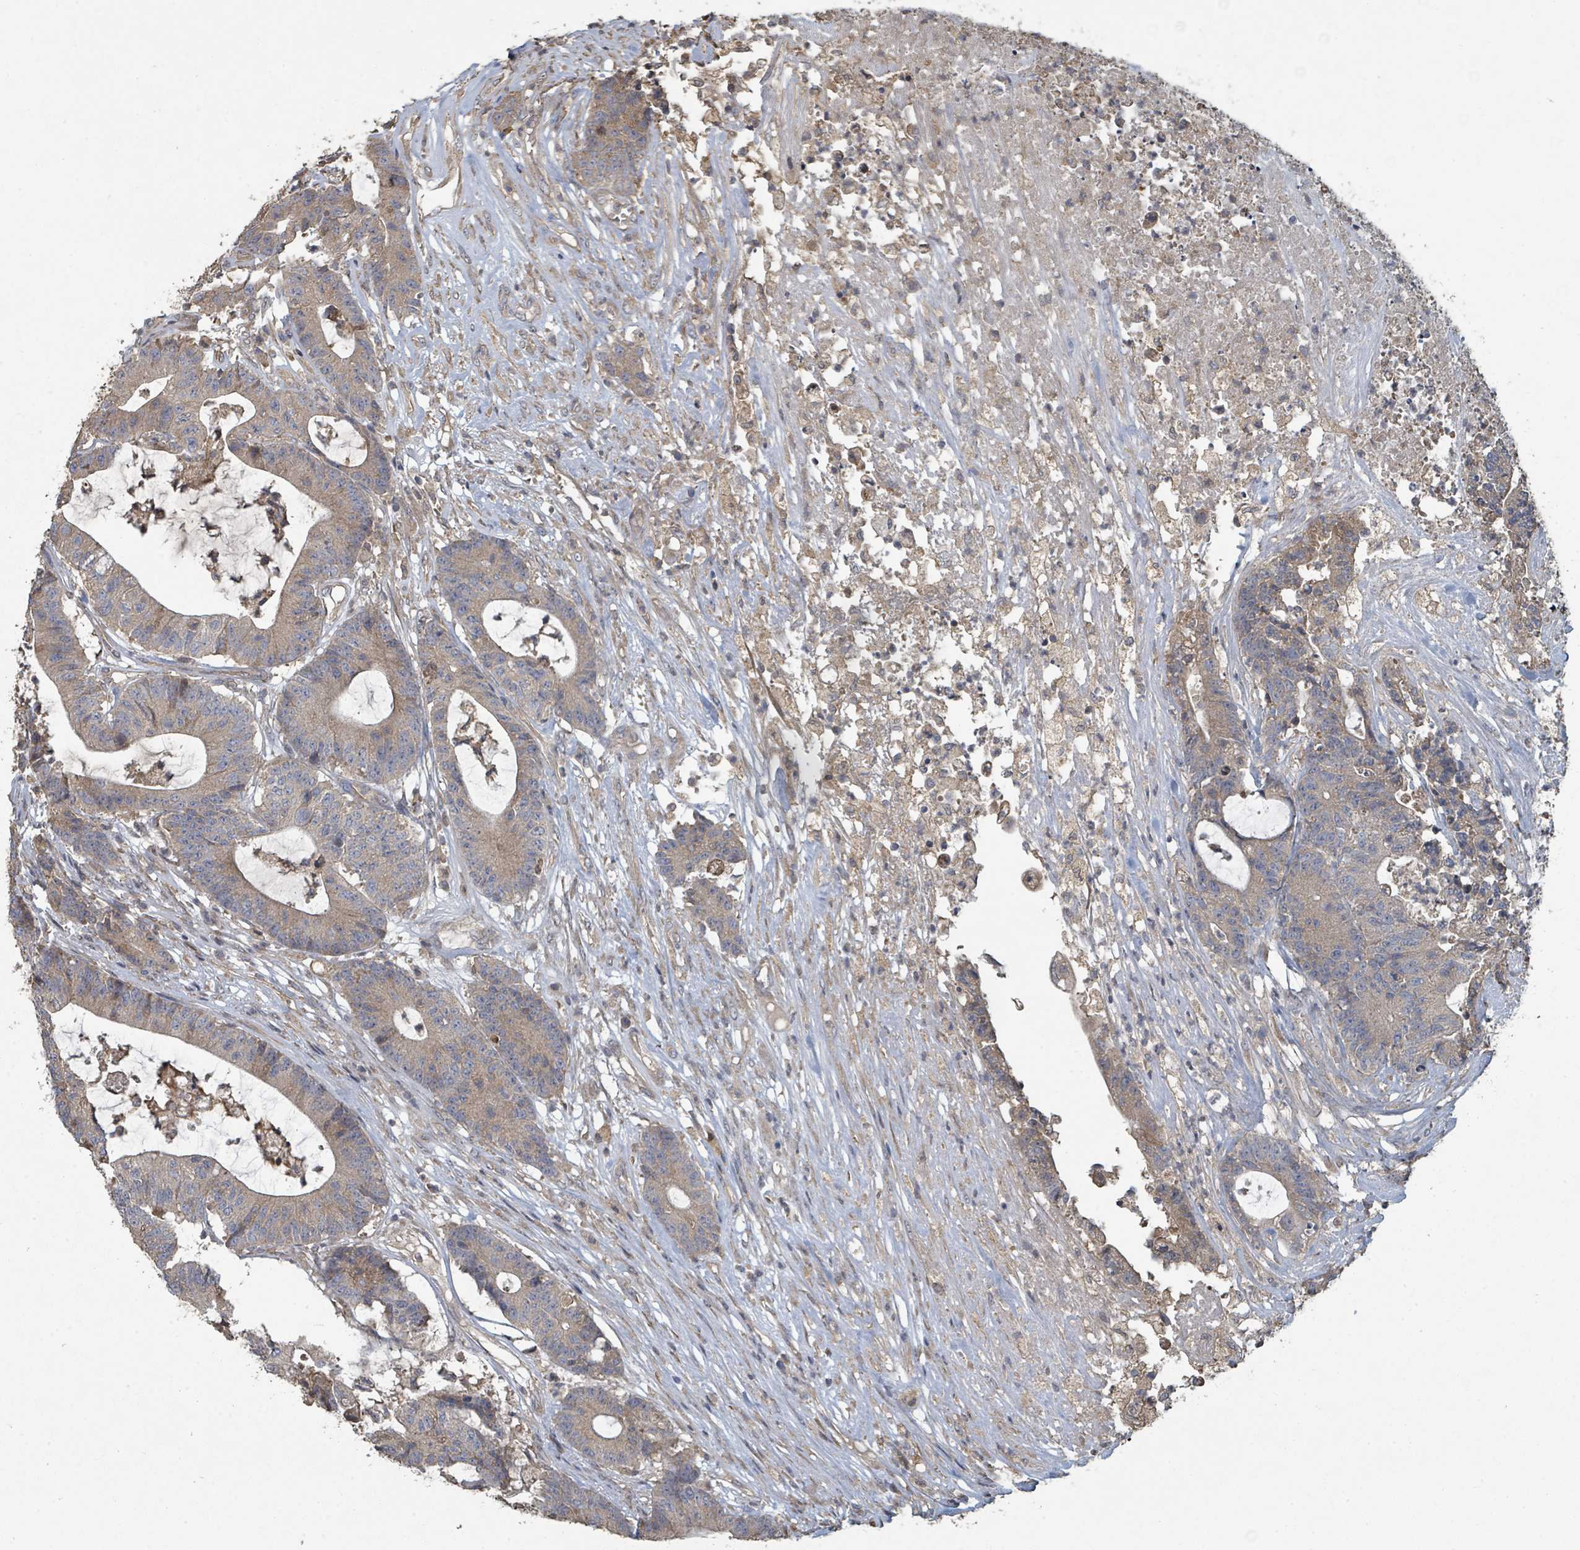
{"staining": {"intensity": "moderate", "quantity": ">75%", "location": "cytoplasmic/membranous"}, "tissue": "colorectal cancer", "cell_type": "Tumor cells", "image_type": "cancer", "snomed": [{"axis": "morphology", "description": "Adenocarcinoma, NOS"}, {"axis": "topography", "description": "Colon"}], "caption": "This is an image of immunohistochemistry staining of colorectal adenocarcinoma, which shows moderate expression in the cytoplasmic/membranous of tumor cells.", "gene": "WDFY1", "patient": {"sex": "female", "age": 84}}